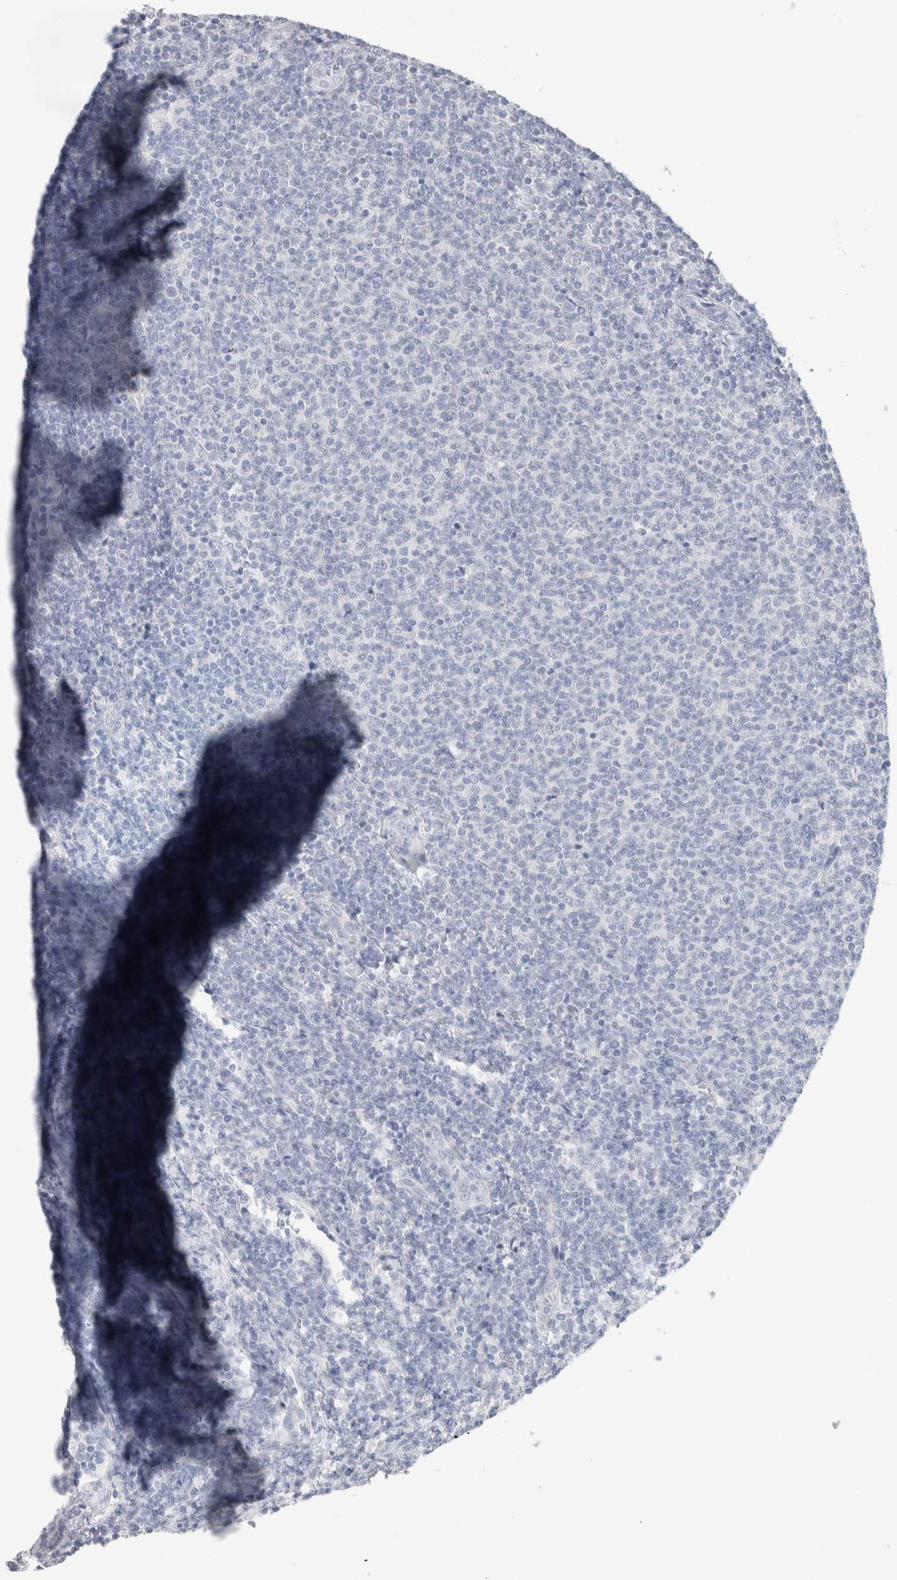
{"staining": {"intensity": "negative", "quantity": "none", "location": "none"}, "tissue": "lymphoma", "cell_type": "Tumor cells", "image_type": "cancer", "snomed": [{"axis": "morphology", "description": "Malignant lymphoma, non-Hodgkin's type, Low grade"}, {"axis": "topography", "description": "Lymph node"}], "caption": "There is no significant positivity in tumor cells of lymphoma.", "gene": "SLC6A1", "patient": {"sex": "male", "age": 66}}